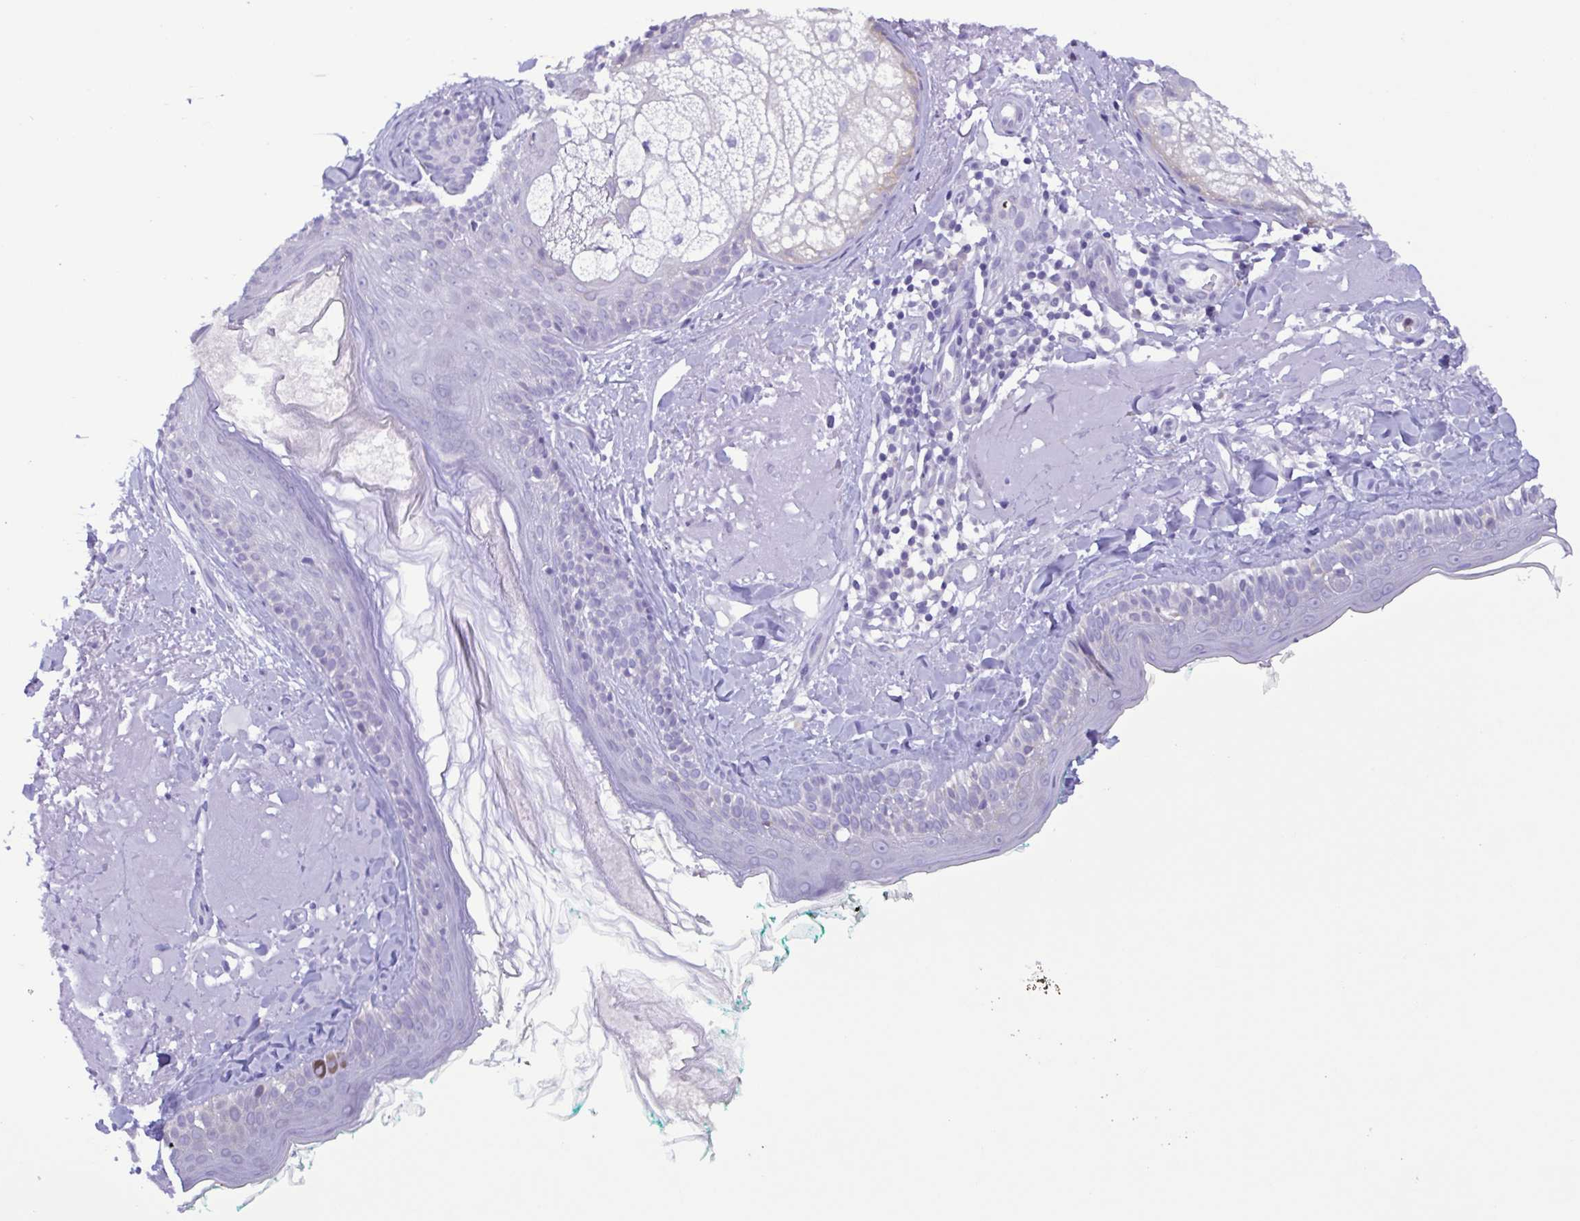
{"staining": {"intensity": "negative", "quantity": "none", "location": "none"}, "tissue": "skin", "cell_type": "Fibroblasts", "image_type": "normal", "snomed": [{"axis": "morphology", "description": "Normal tissue, NOS"}, {"axis": "topography", "description": "Skin"}], "caption": "The immunohistochemistry (IHC) micrograph has no significant positivity in fibroblasts of skin.", "gene": "TNNI3", "patient": {"sex": "male", "age": 73}}